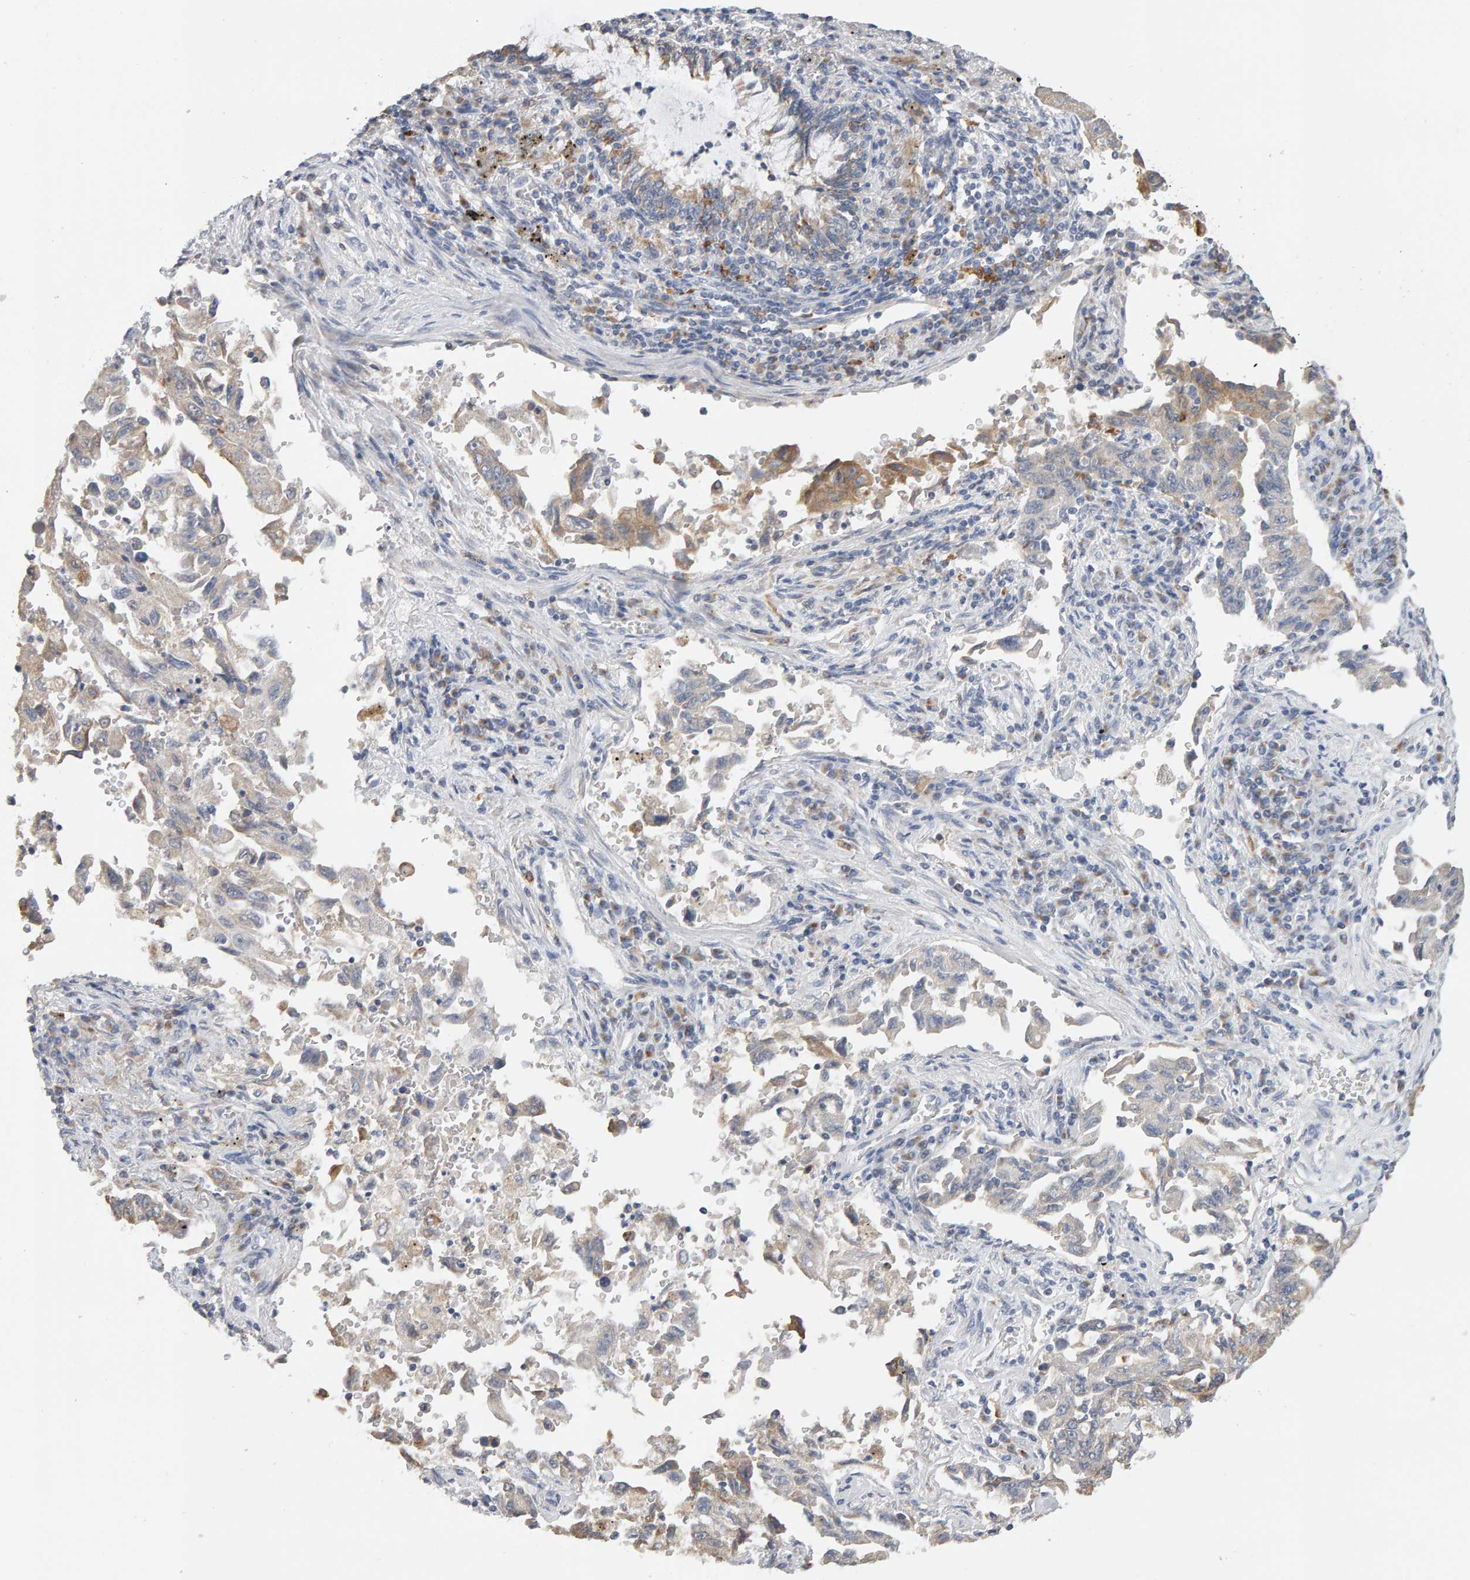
{"staining": {"intensity": "weak", "quantity": "<25%", "location": "cytoplasmic/membranous"}, "tissue": "lung cancer", "cell_type": "Tumor cells", "image_type": "cancer", "snomed": [{"axis": "morphology", "description": "Adenocarcinoma, NOS"}, {"axis": "topography", "description": "Lung"}], "caption": "Immunohistochemistry (IHC) photomicrograph of neoplastic tissue: human adenocarcinoma (lung) stained with DAB (3,3'-diaminobenzidine) exhibits no significant protein positivity in tumor cells. Brightfield microscopy of immunohistochemistry stained with DAB (3,3'-diaminobenzidine) (brown) and hematoxylin (blue), captured at high magnification.", "gene": "SGPL1", "patient": {"sex": "female", "age": 51}}